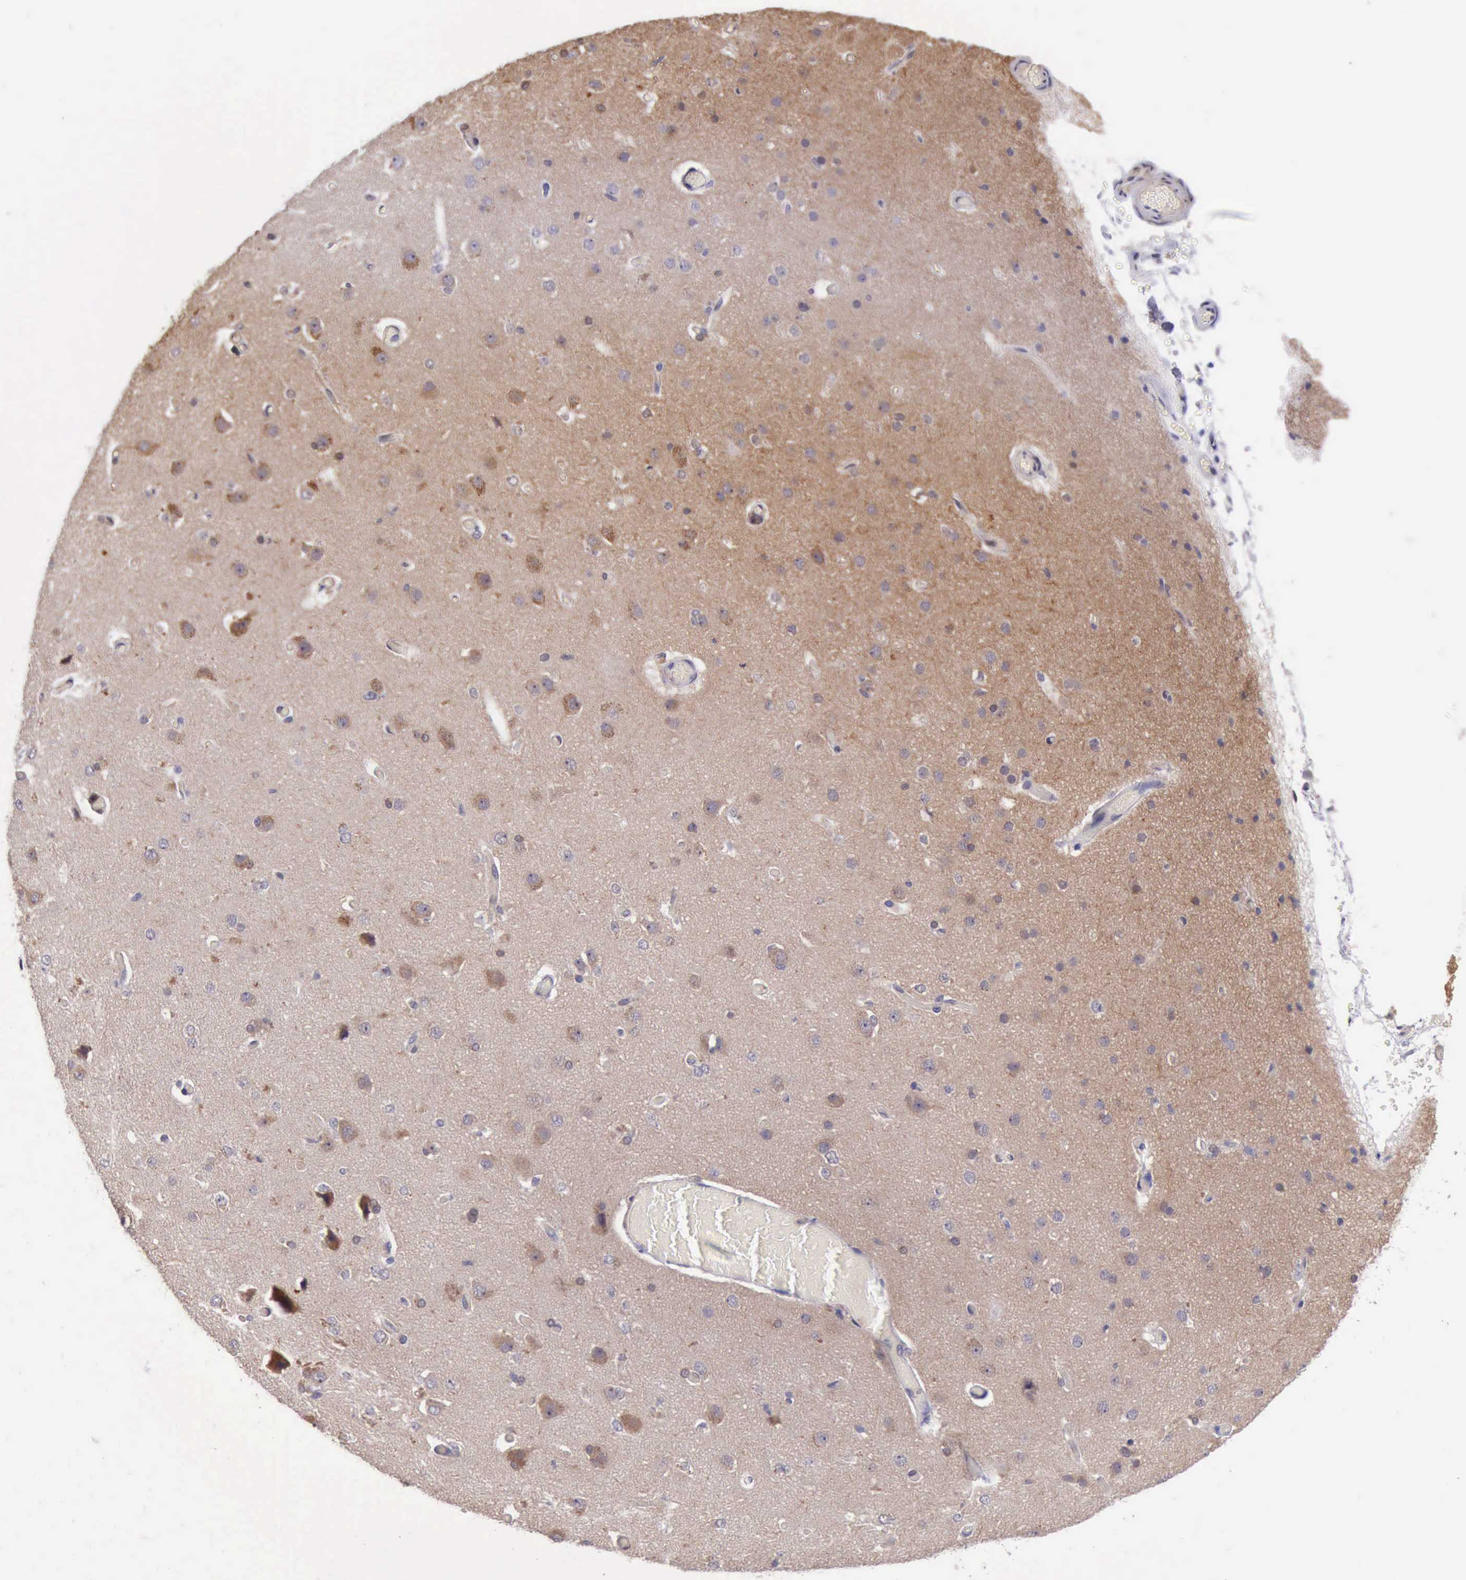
{"staining": {"intensity": "negative", "quantity": "none", "location": "none"}, "tissue": "cerebral cortex", "cell_type": "Endothelial cells", "image_type": "normal", "snomed": [{"axis": "morphology", "description": "Normal tissue, NOS"}, {"axis": "morphology", "description": "Glioma, malignant, High grade"}, {"axis": "topography", "description": "Cerebral cortex"}], "caption": "Endothelial cells are negative for brown protein staining in benign cerebral cortex. Nuclei are stained in blue.", "gene": "DNAJB7", "patient": {"sex": "male", "age": 77}}